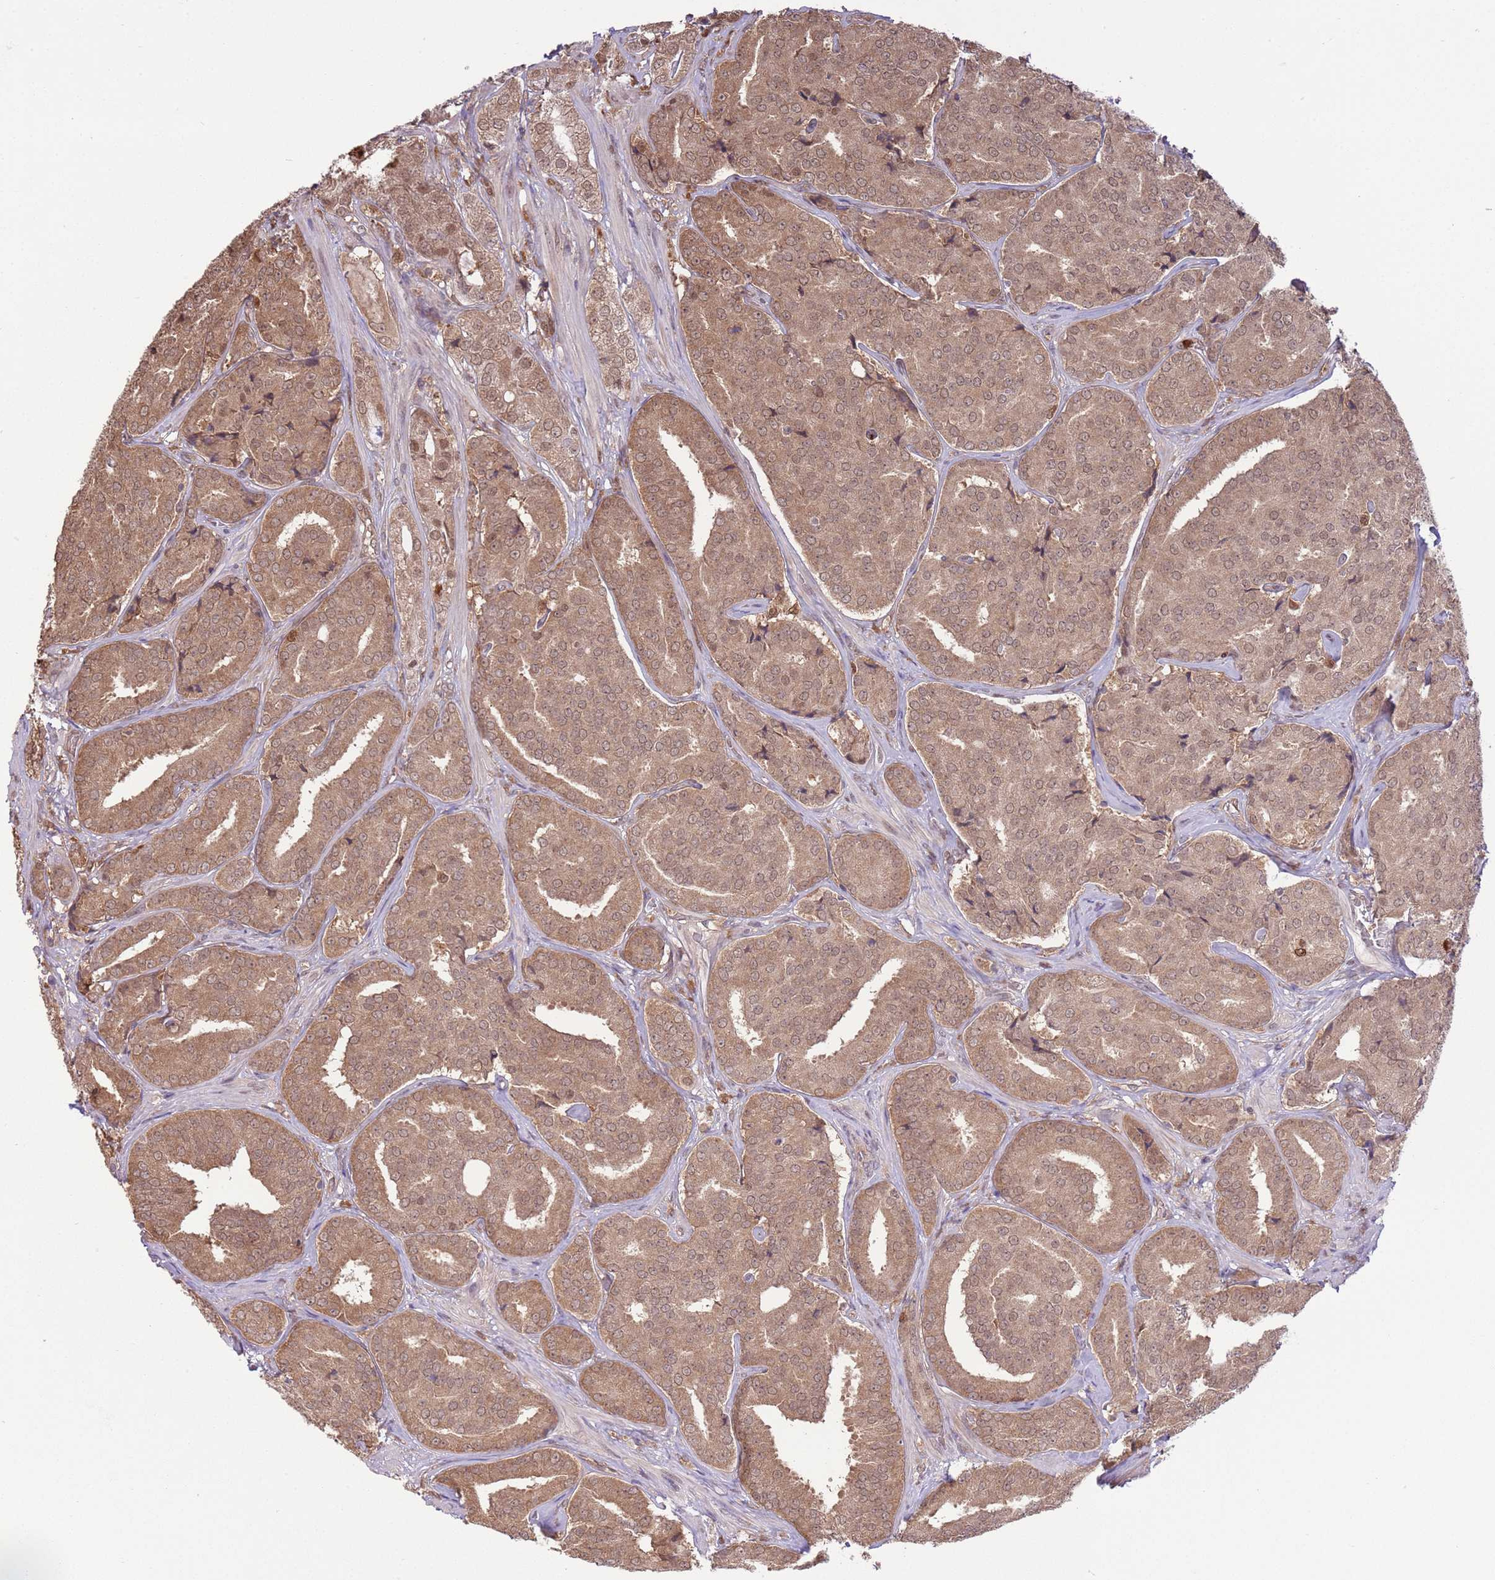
{"staining": {"intensity": "moderate", "quantity": ">75%", "location": "cytoplasmic/membranous,nuclear"}, "tissue": "prostate cancer", "cell_type": "Tumor cells", "image_type": "cancer", "snomed": [{"axis": "morphology", "description": "Adenocarcinoma, High grade"}, {"axis": "topography", "description": "Prostate"}], "caption": "Moderate cytoplasmic/membranous and nuclear protein positivity is identified in about >75% of tumor cells in prostate cancer (adenocarcinoma (high-grade)).", "gene": "AMIGO1", "patient": {"sex": "male", "age": 63}}